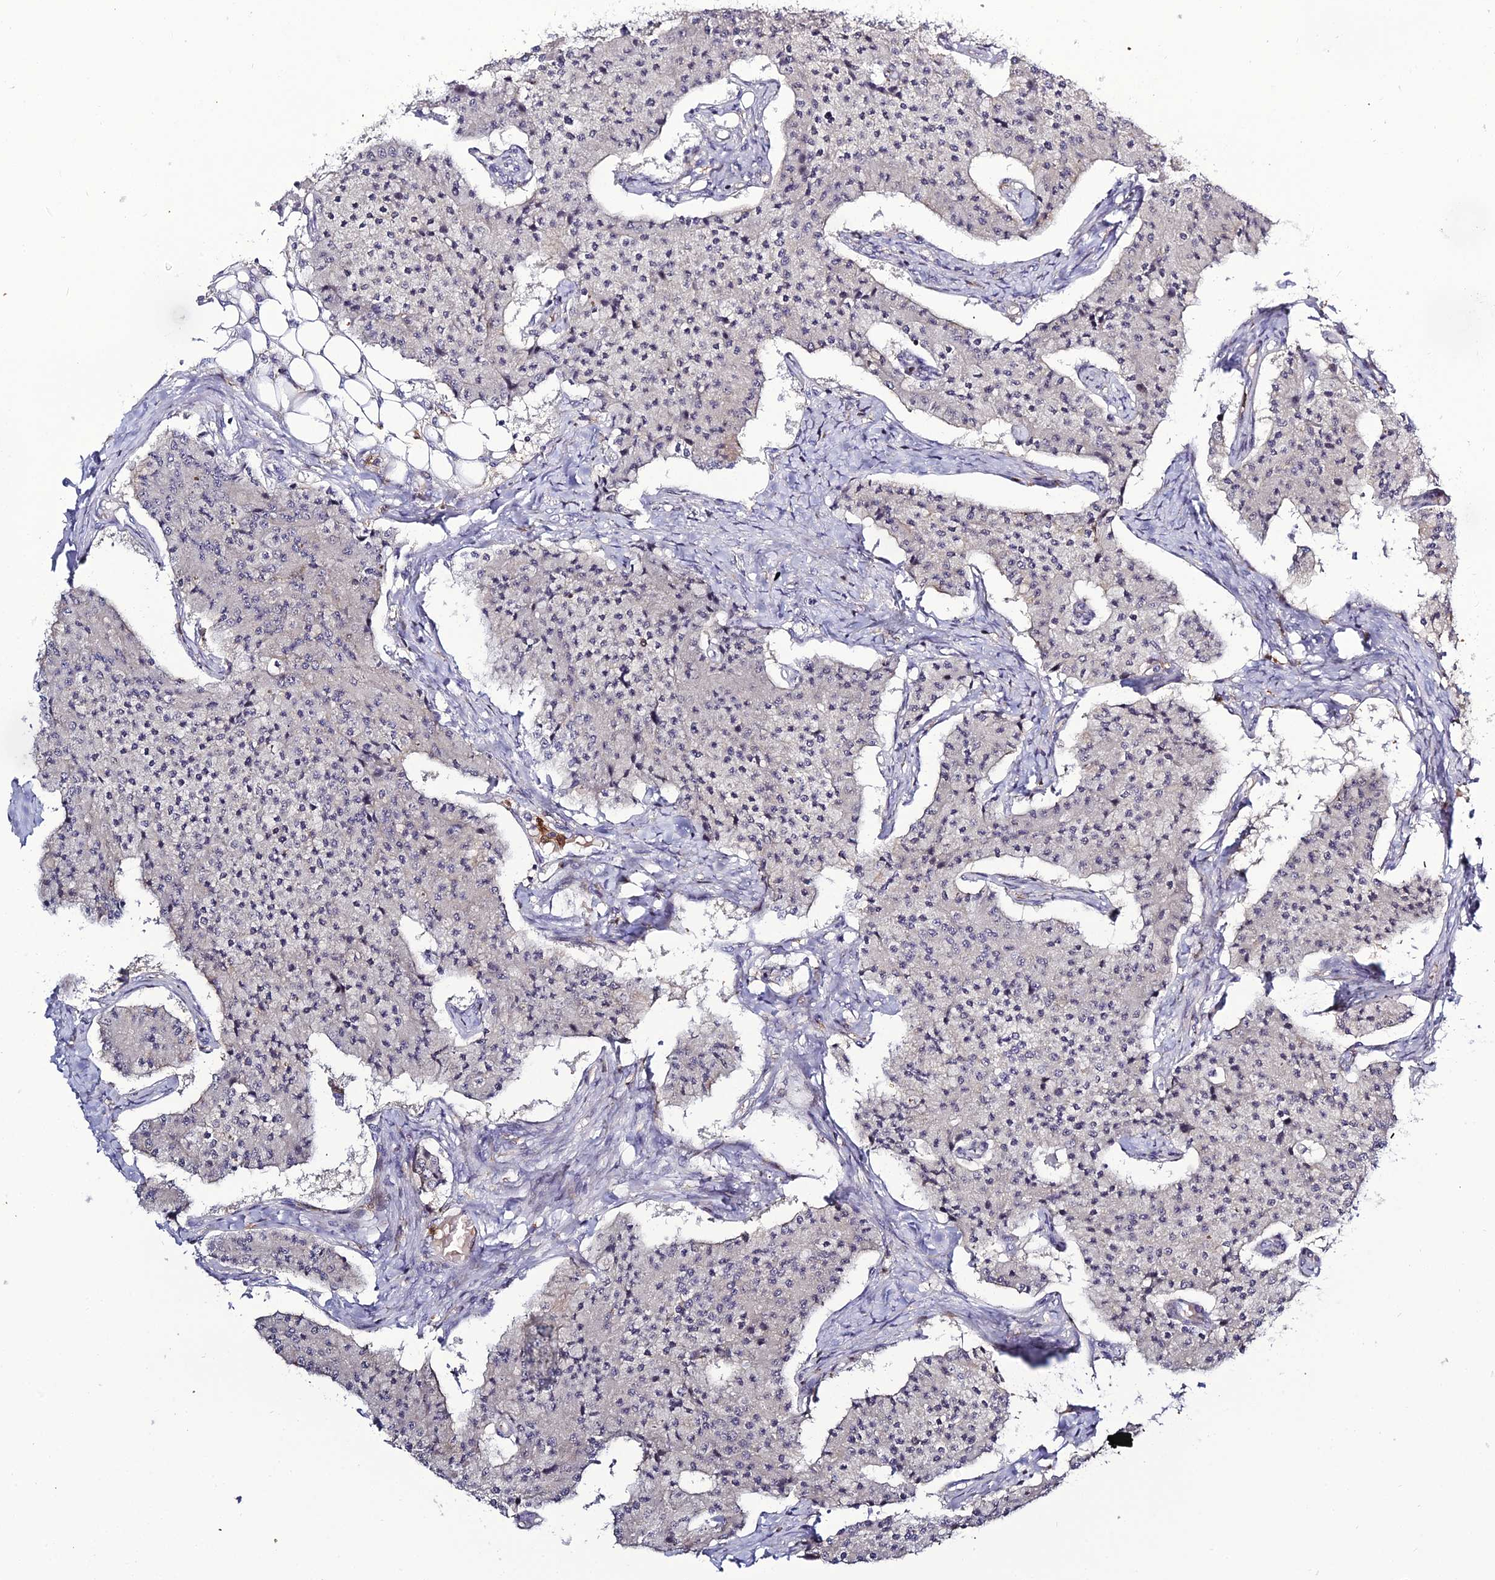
{"staining": {"intensity": "negative", "quantity": "none", "location": "none"}, "tissue": "carcinoid", "cell_type": "Tumor cells", "image_type": "cancer", "snomed": [{"axis": "morphology", "description": "Carcinoid, malignant, NOS"}, {"axis": "topography", "description": "Colon"}], "caption": "This photomicrograph is of carcinoid (malignant) stained with immunohistochemistry to label a protein in brown with the nuclei are counter-stained blue. There is no staining in tumor cells. (Brightfield microscopy of DAB immunohistochemistry at high magnification).", "gene": "IL4I1", "patient": {"sex": "female", "age": 52}}